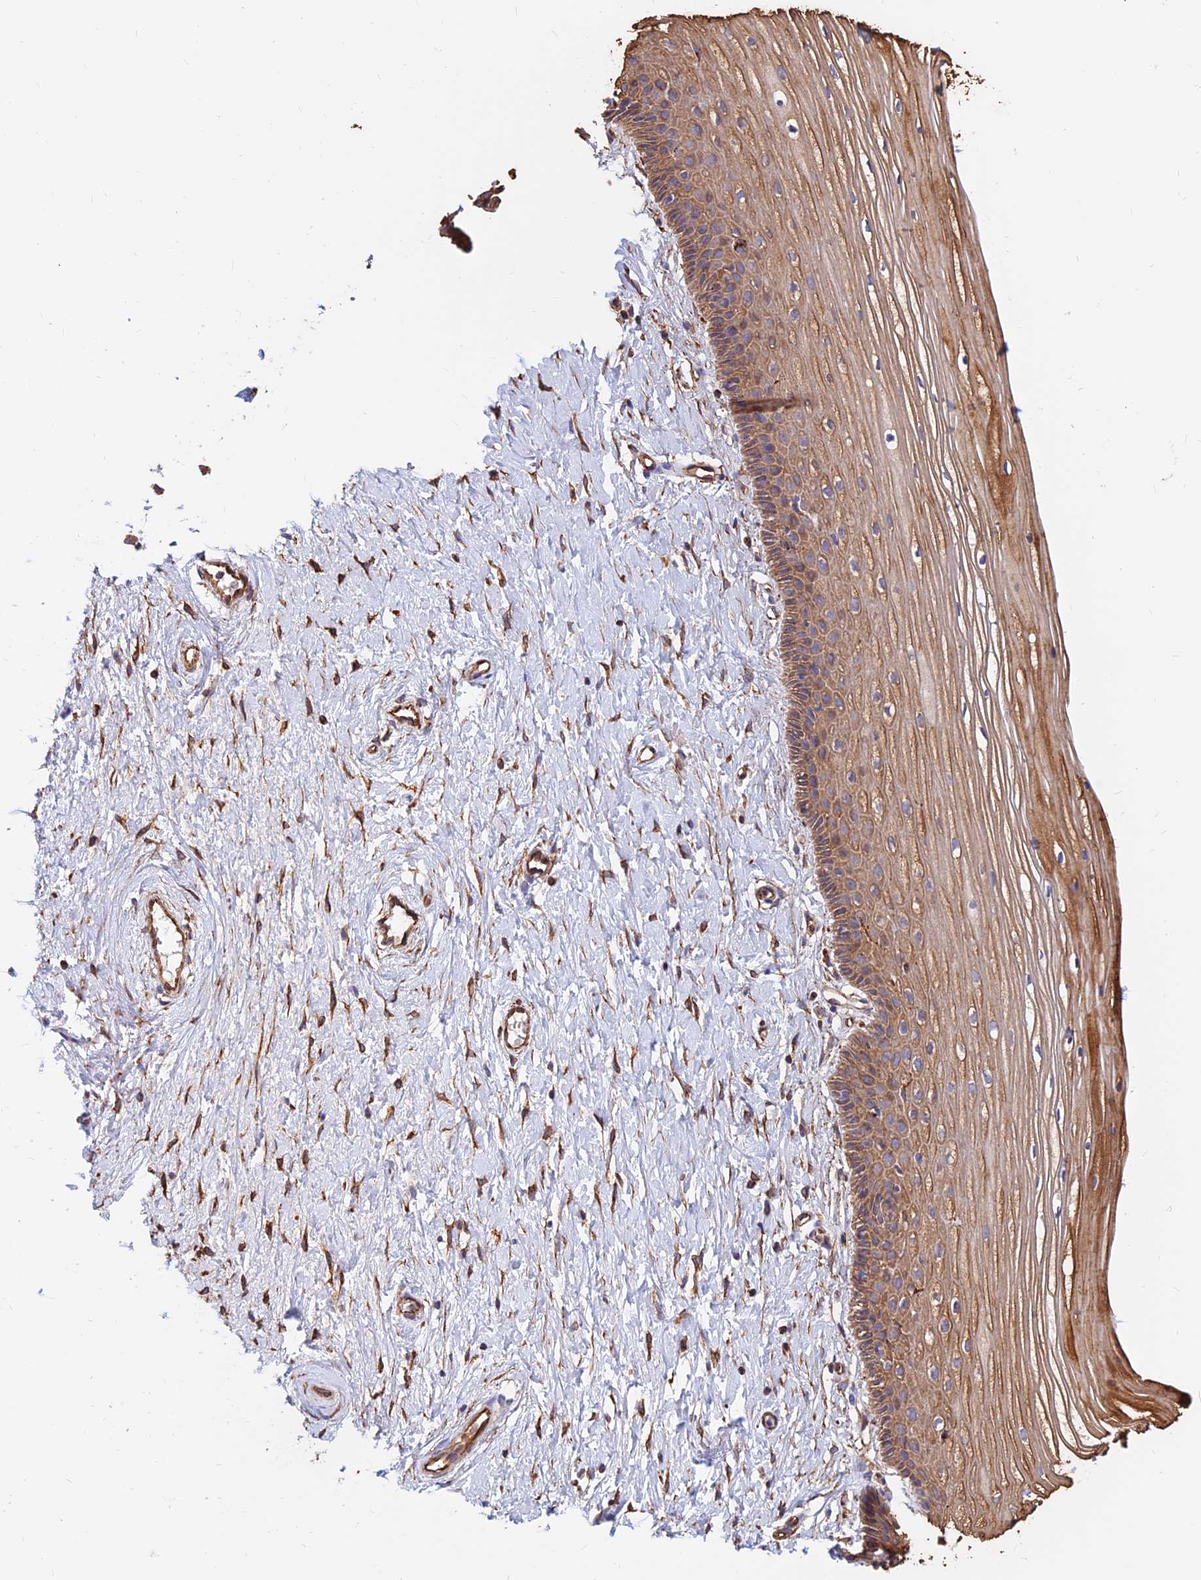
{"staining": {"intensity": "moderate", "quantity": ">75%", "location": "cytoplasmic/membranous"}, "tissue": "vagina", "cell_type": "Squamous epithelial cells", "image_type": "normal", "snomed": [{"axis": "morphology", "description": "Normal tissue, NOS"}, {"axis": "topography", "description": "Vagina"}, {"axis": "topography", "description": "Cervix"}], "caption": "Vagina stained with immunohistochemistry (IHC) exhibits moderate cytoplasmic/membranous expression in approximately >75% of squamous epithelial cells. (Stains: DAB in brown, nuclei in blue, Microscopy: brightfield microscopy at high magnification).", "gene": "CDK18", "patient": {"sex": "female", "age": 40}}